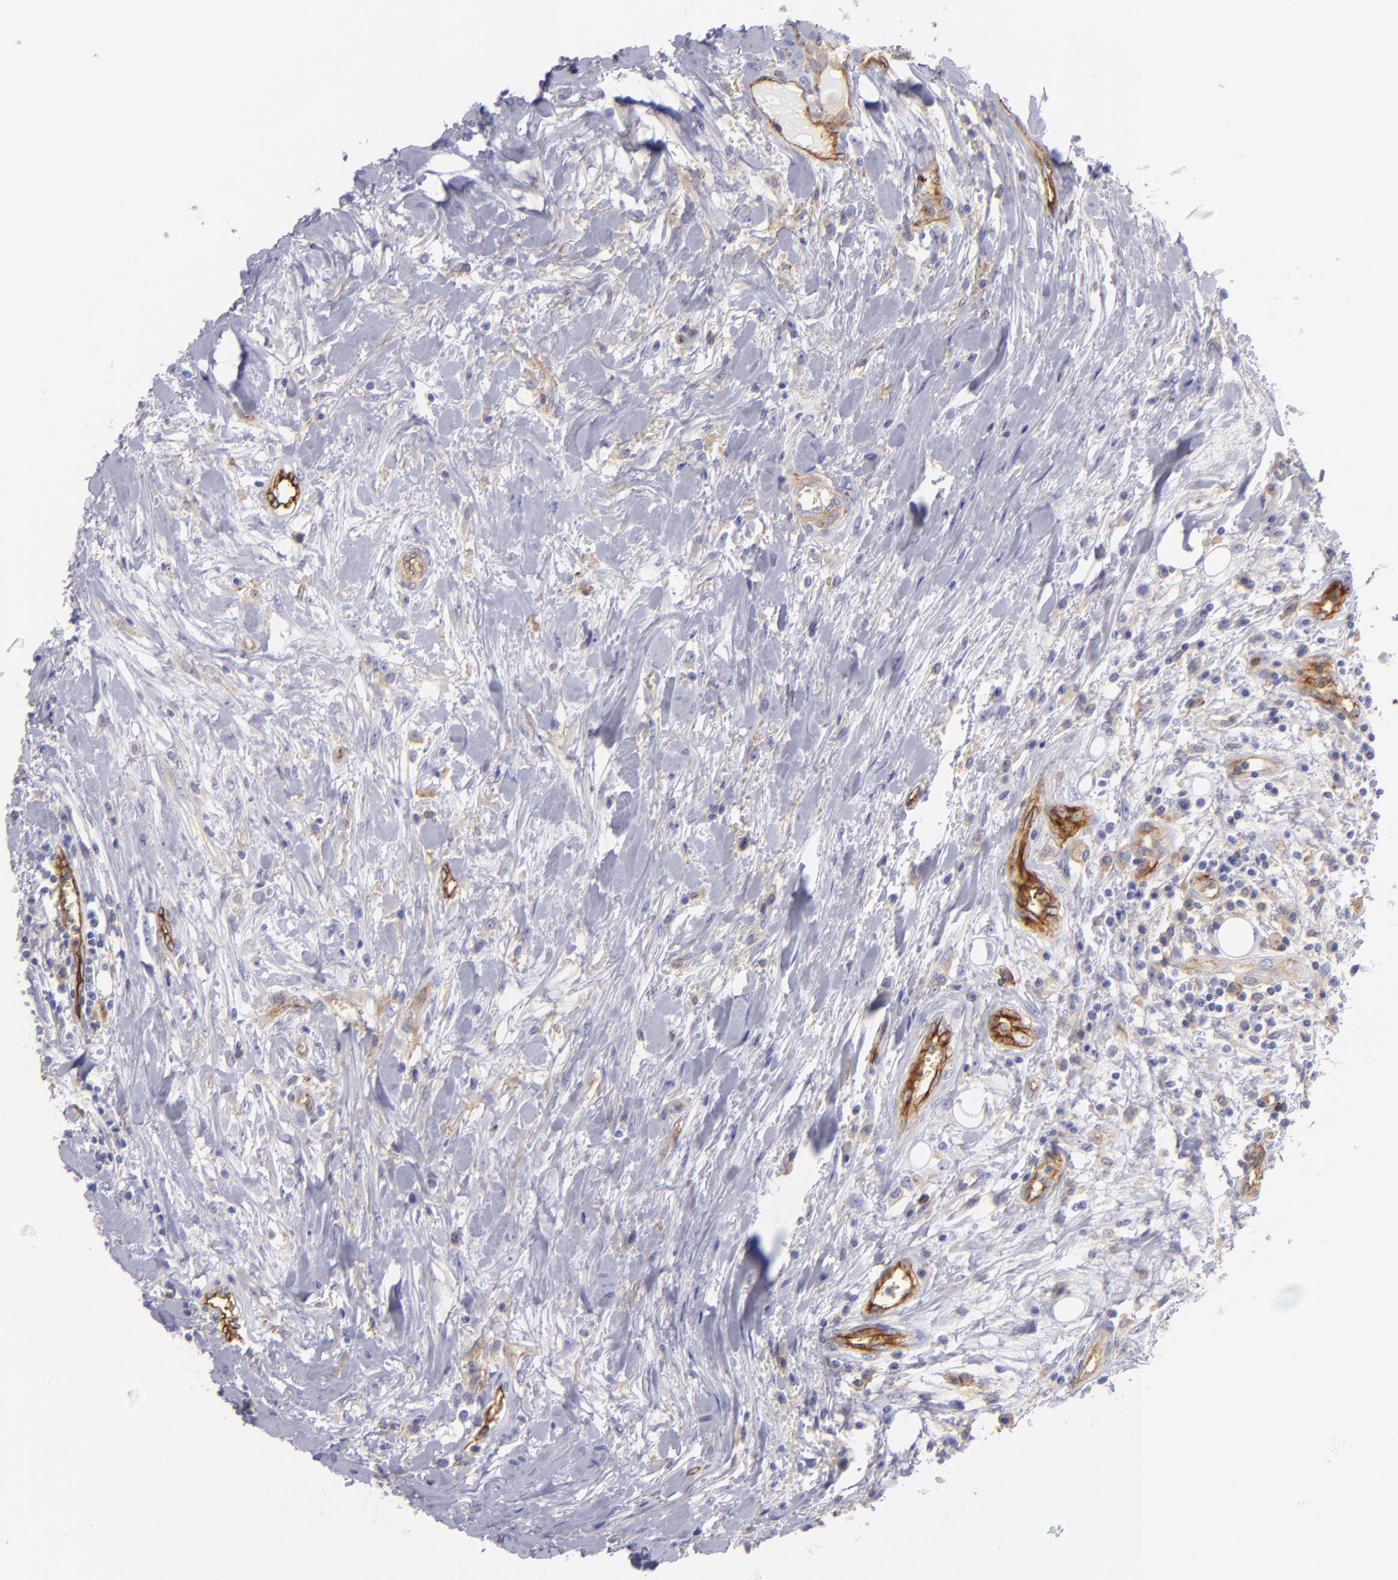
{"staining": {"intensity": "negative", "quantity": "none", "location": "none"}, "tissue": "head and neck cancer", "cell_type": "Tumor cells", "image_type": "cancer", "snomed": [{"axis": "morphology", "description": "Squamous cell carcinoma, NOS"}, {"axis": "morphology", "description": "Squamous cell carcinoma, metastatic, NOS"}, {"axis": "topography", "description": "Lymph node"}, {"axis": "topography", "description": "Salivary gland"}, {"axis": "topography", "description": "Head-Neck"}], "caption": "There is no significant positivity in tumor cells of head and neck cancer.", "gene": "ENTPD1", "patient": {"sex": "female", "age": 74}}